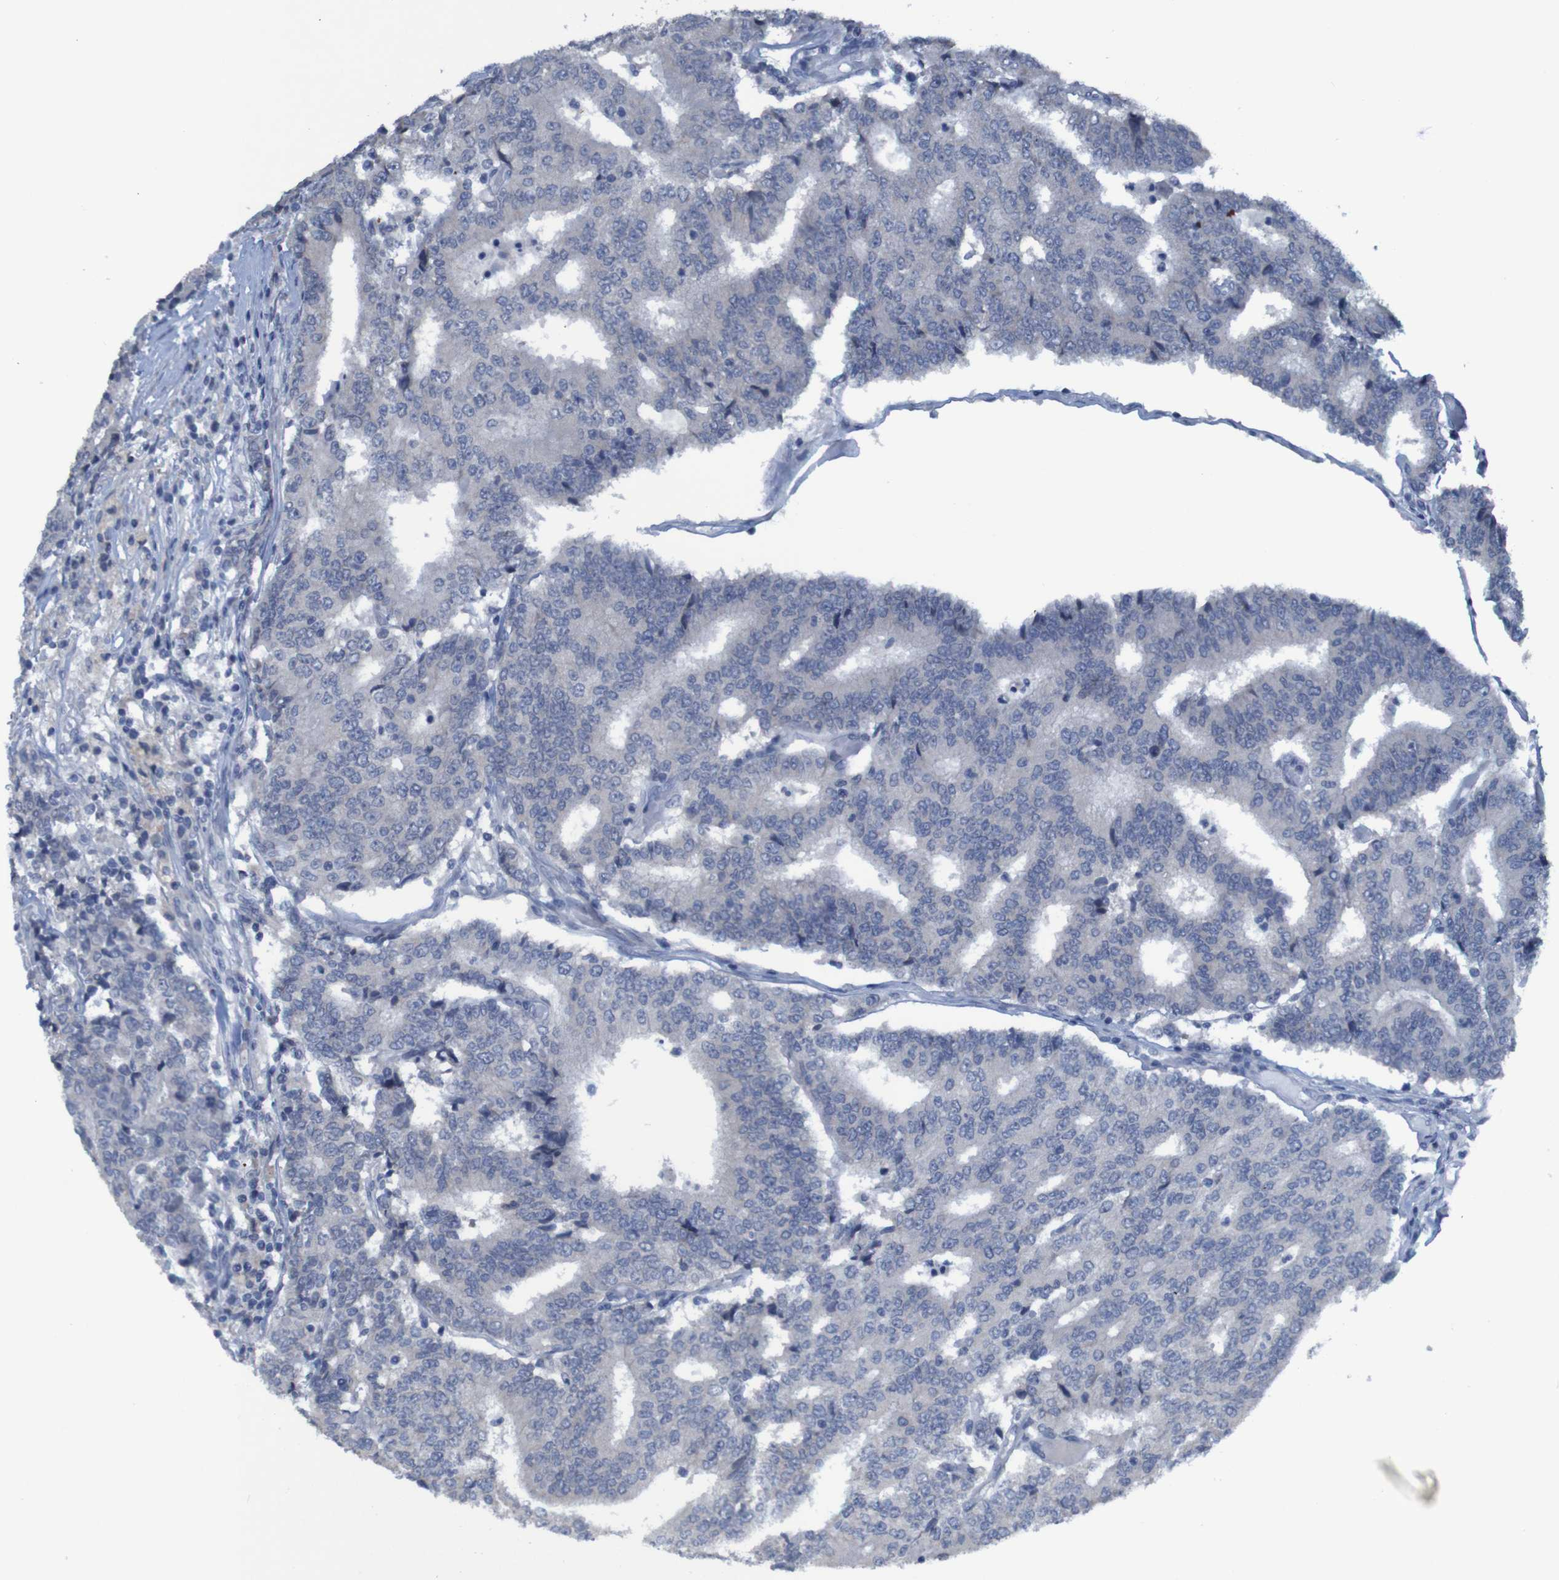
{"staining": {"intensity": "negative", "quantity": "none", "location": "none"}, "tissue": "prostate cancer", "cell_type": "Tumor cells", "image_type": "cancer", "snomed": [{"axis": "morphology", "description": "Normal tissue, NOS"}, {"axis": "morphology", "description": "Adenocarcinoma, High grade"}, {"axis": "topography", "description": "Prostate"}, {"axis": "topography", "description": "Seminal veicle"}], "caption": "DAB immunohistochemical staining of prostate adenocarcinoma (high-grade) displays no significant staining in tumor cells. Brightfield microscopy of immunohistochemistry stained with DAB (brown) and hematoxylin (blue), captured at high magnification.", "gene": "CLDN18", "patient": {"sex": "male", "age": 55}}